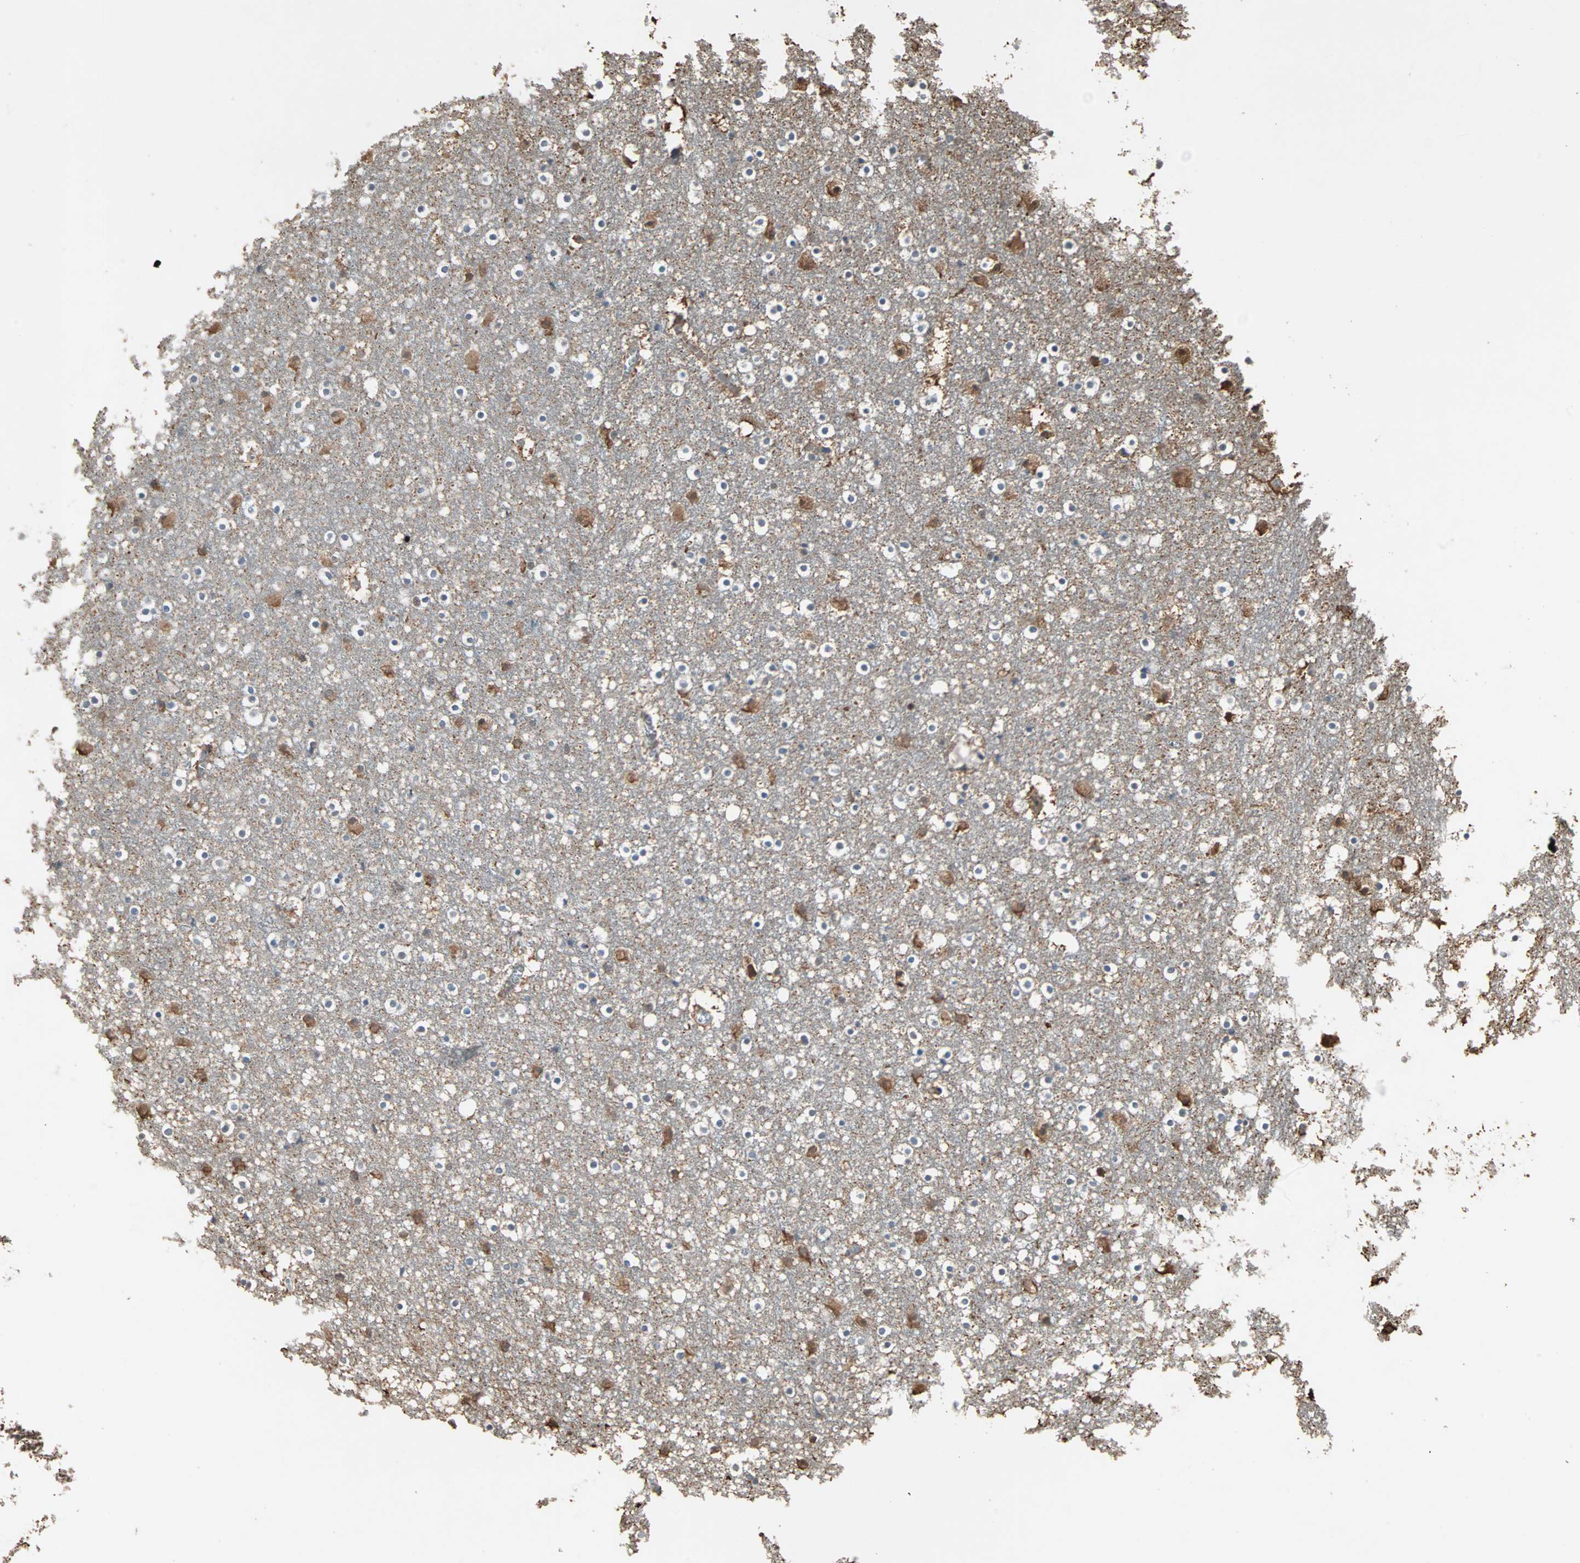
{"staining": {"intensity": "moderate", "quantity": "<25%", "location": "cytoplasmic/membranous"}, "tissue": "caudate", "cell_type": "Glial cells", "image_type": "normal", "snomed": [{"axis": "morphology", "description": "Normal tissue, NOS"}, {"axis": "topography", "description": "Lateral ventricle wall"}], "caption": "Protein staining exhibits moderate cytoplasmic/membranous expression in approximately <25% of glial cells in benign caudate.", "gene": "DRG2", "patient": {"sex": "male", "age": 45}}